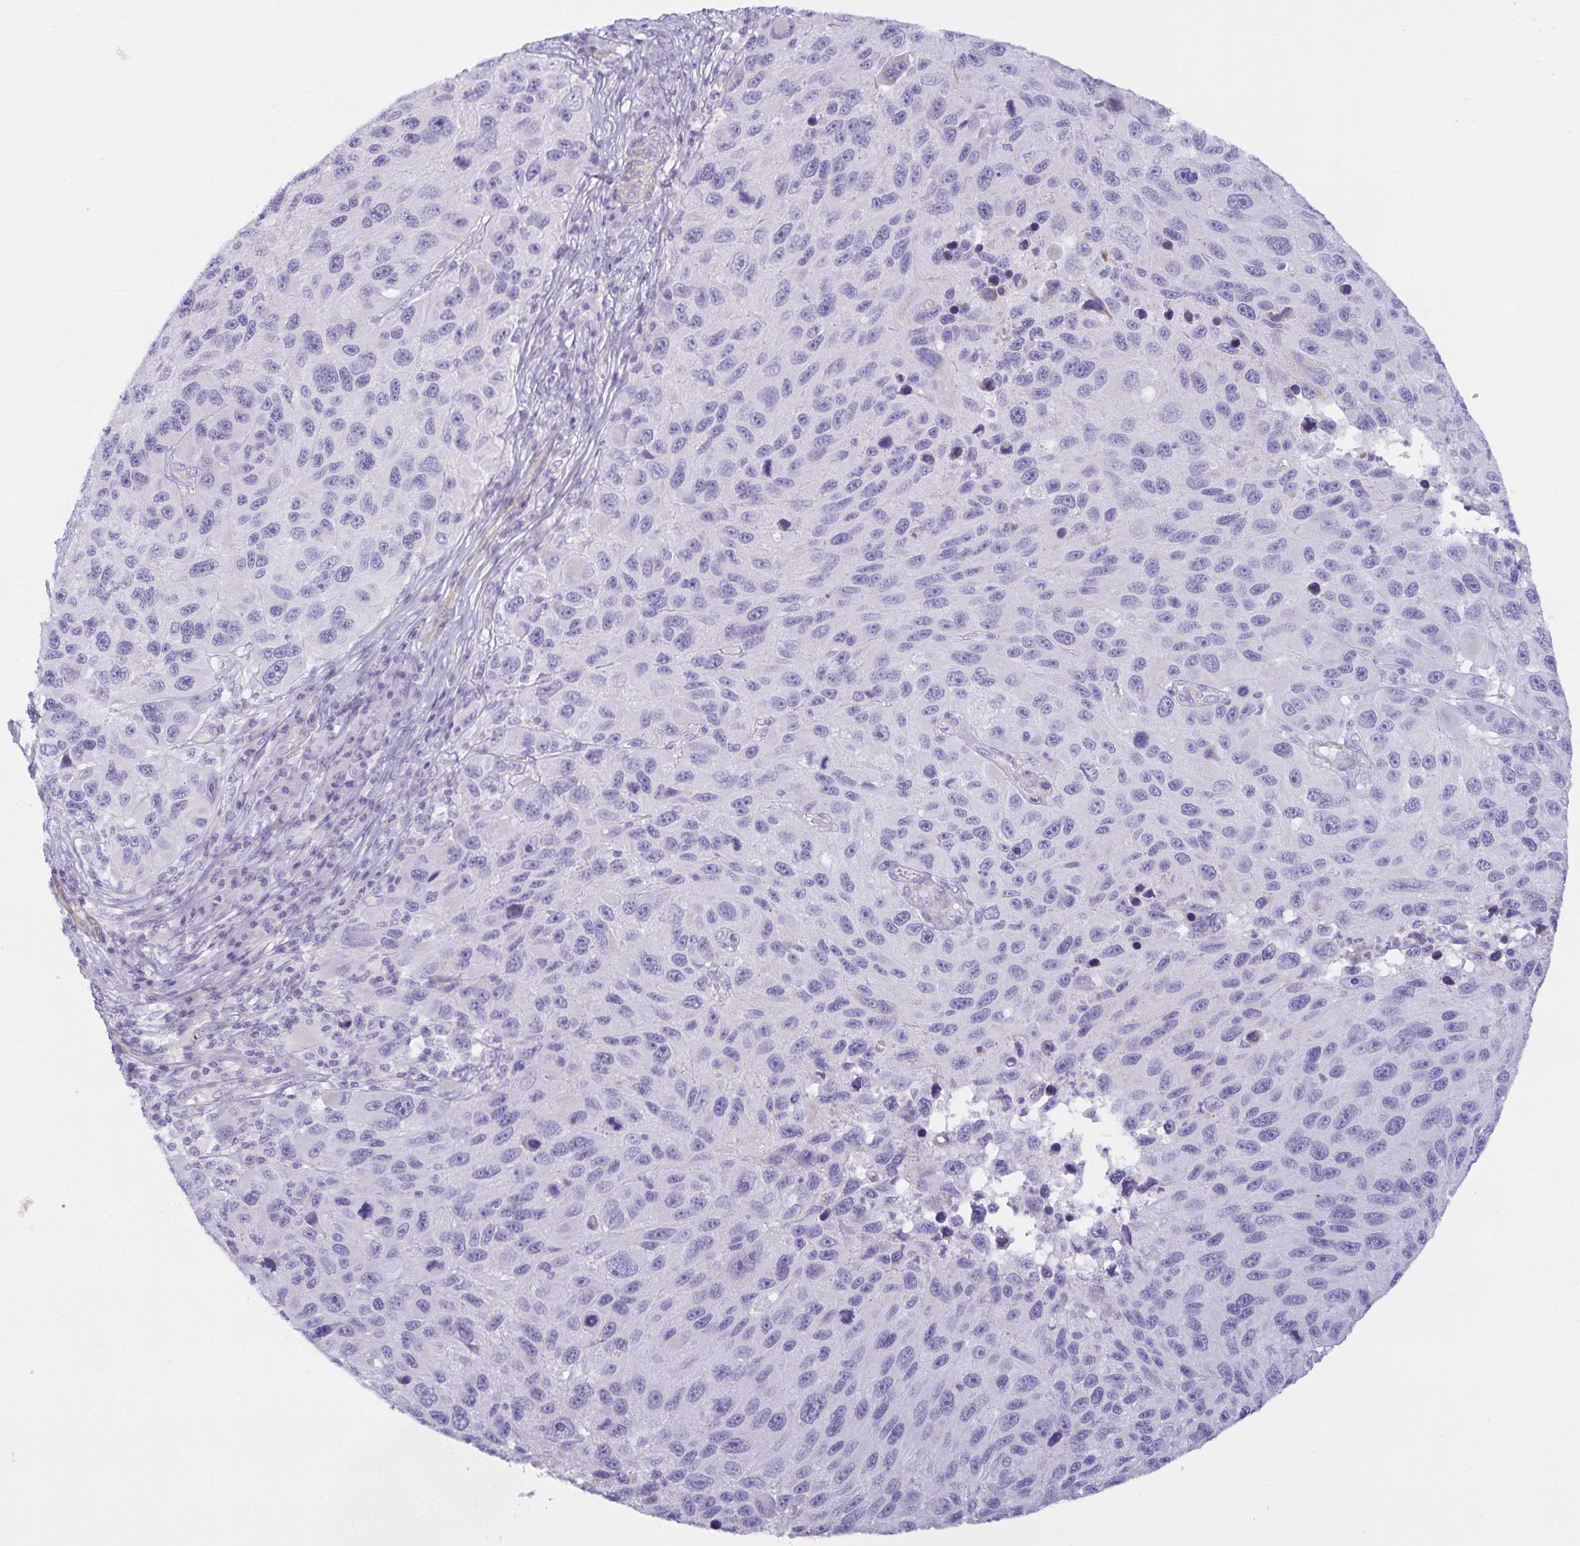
{"staining": {"intensity": "negative", "quantity": "none", "location": "none"}, "tissue": "melanoma", "cell_type": "Tumor cells", "image_type": "cancer", "snomed": [{"axis": "morphology", "description": "Malignant melanoma, NOS"}, {"axis": "topography", "description": "Skin"}], "caption": "Human melanoma stained for a protein using IHC exhibits no staining in tumor cells.", "gene": "SPAG4", "patient": {"sex": "male", "age": 53}}